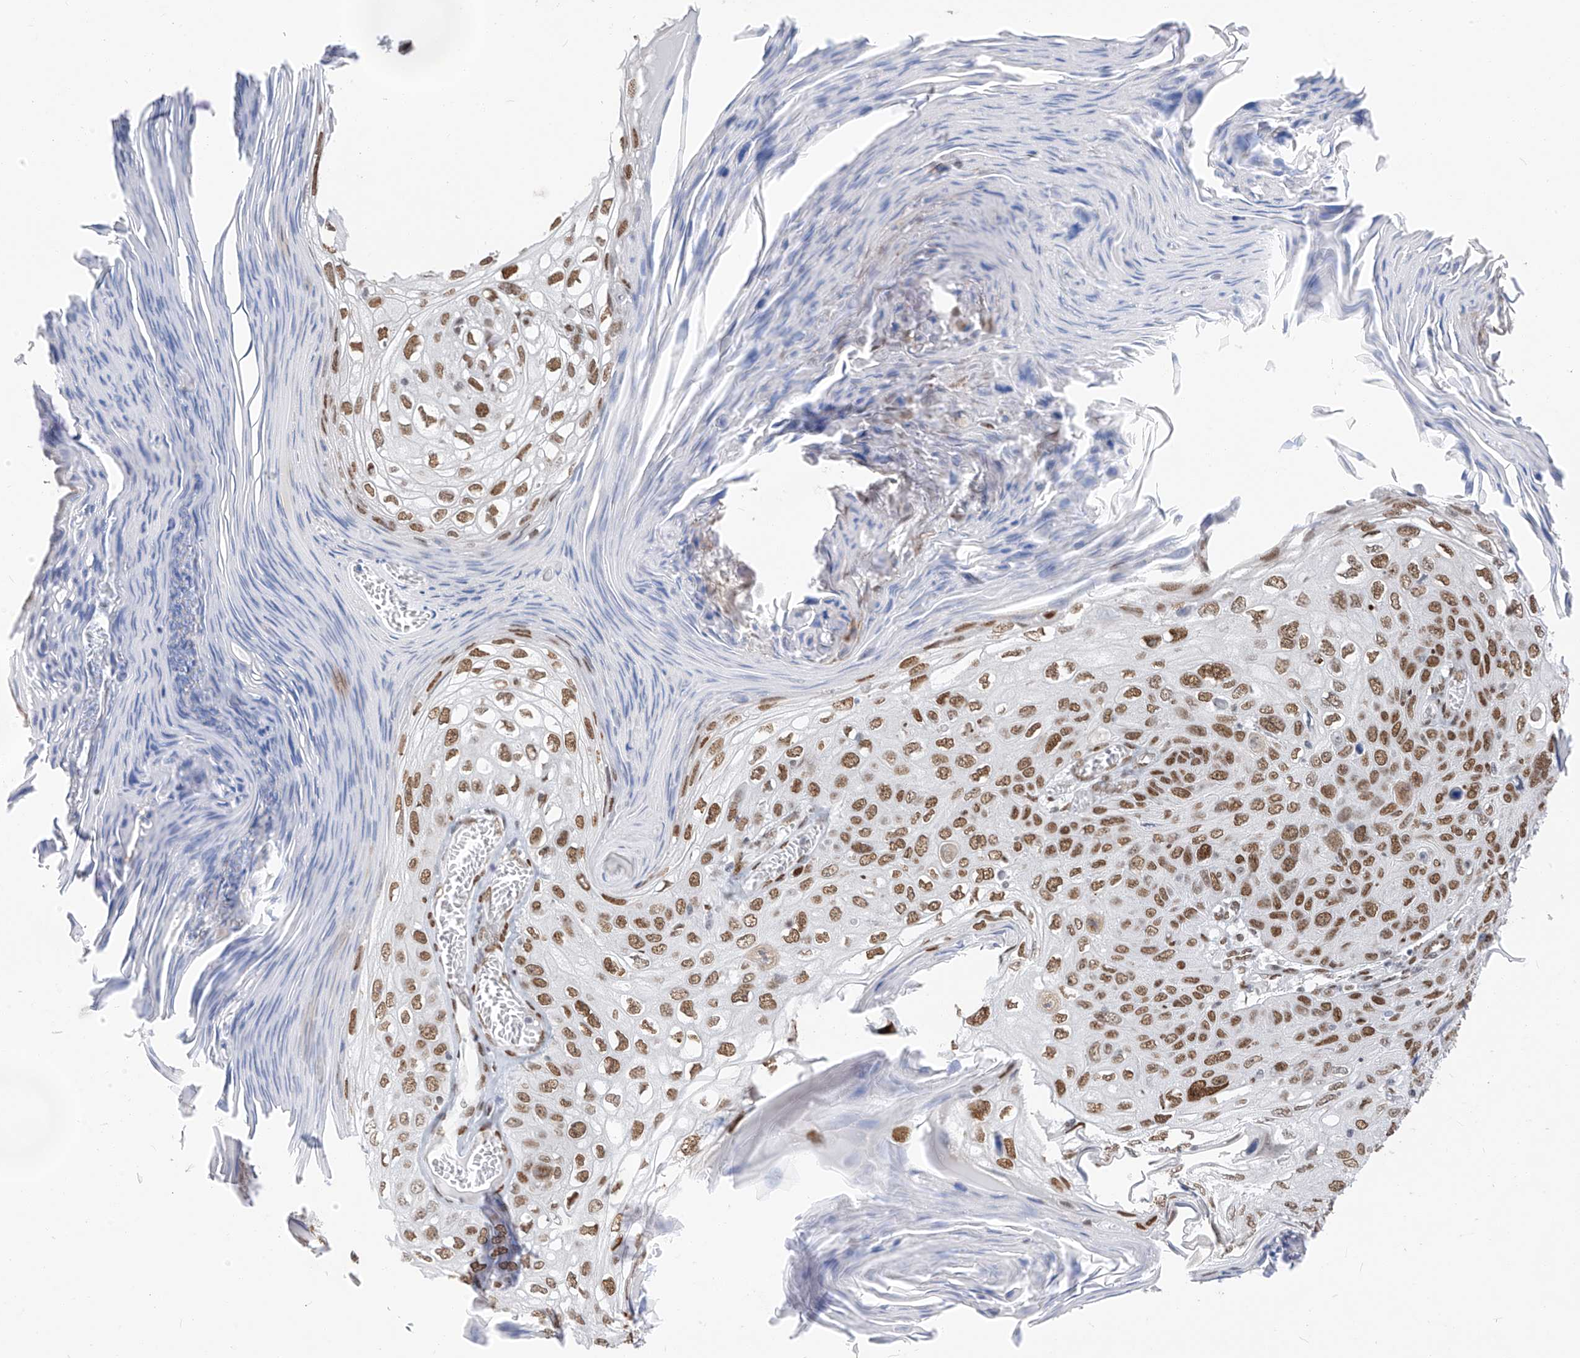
{"staining": {"intensity": "moderate", "quantity": ">75%", "location": "nuclear"}, "tissue": "skin cancer", "cell_type": "Tumor cells", "image_type": "cancer", "snomed": [{"axis": "morphology", "description": "Squamous cell carcinoma, NOS"}, {"axis": "topography", "description": "Skin"}], "caption": "Protein staining reveals moderate nuclear expression in about >75% of tumor cells in squamous cell carcinoma (skin).", "gene": "KHSRP", "patient": {"sex": "female", "age": 90}}